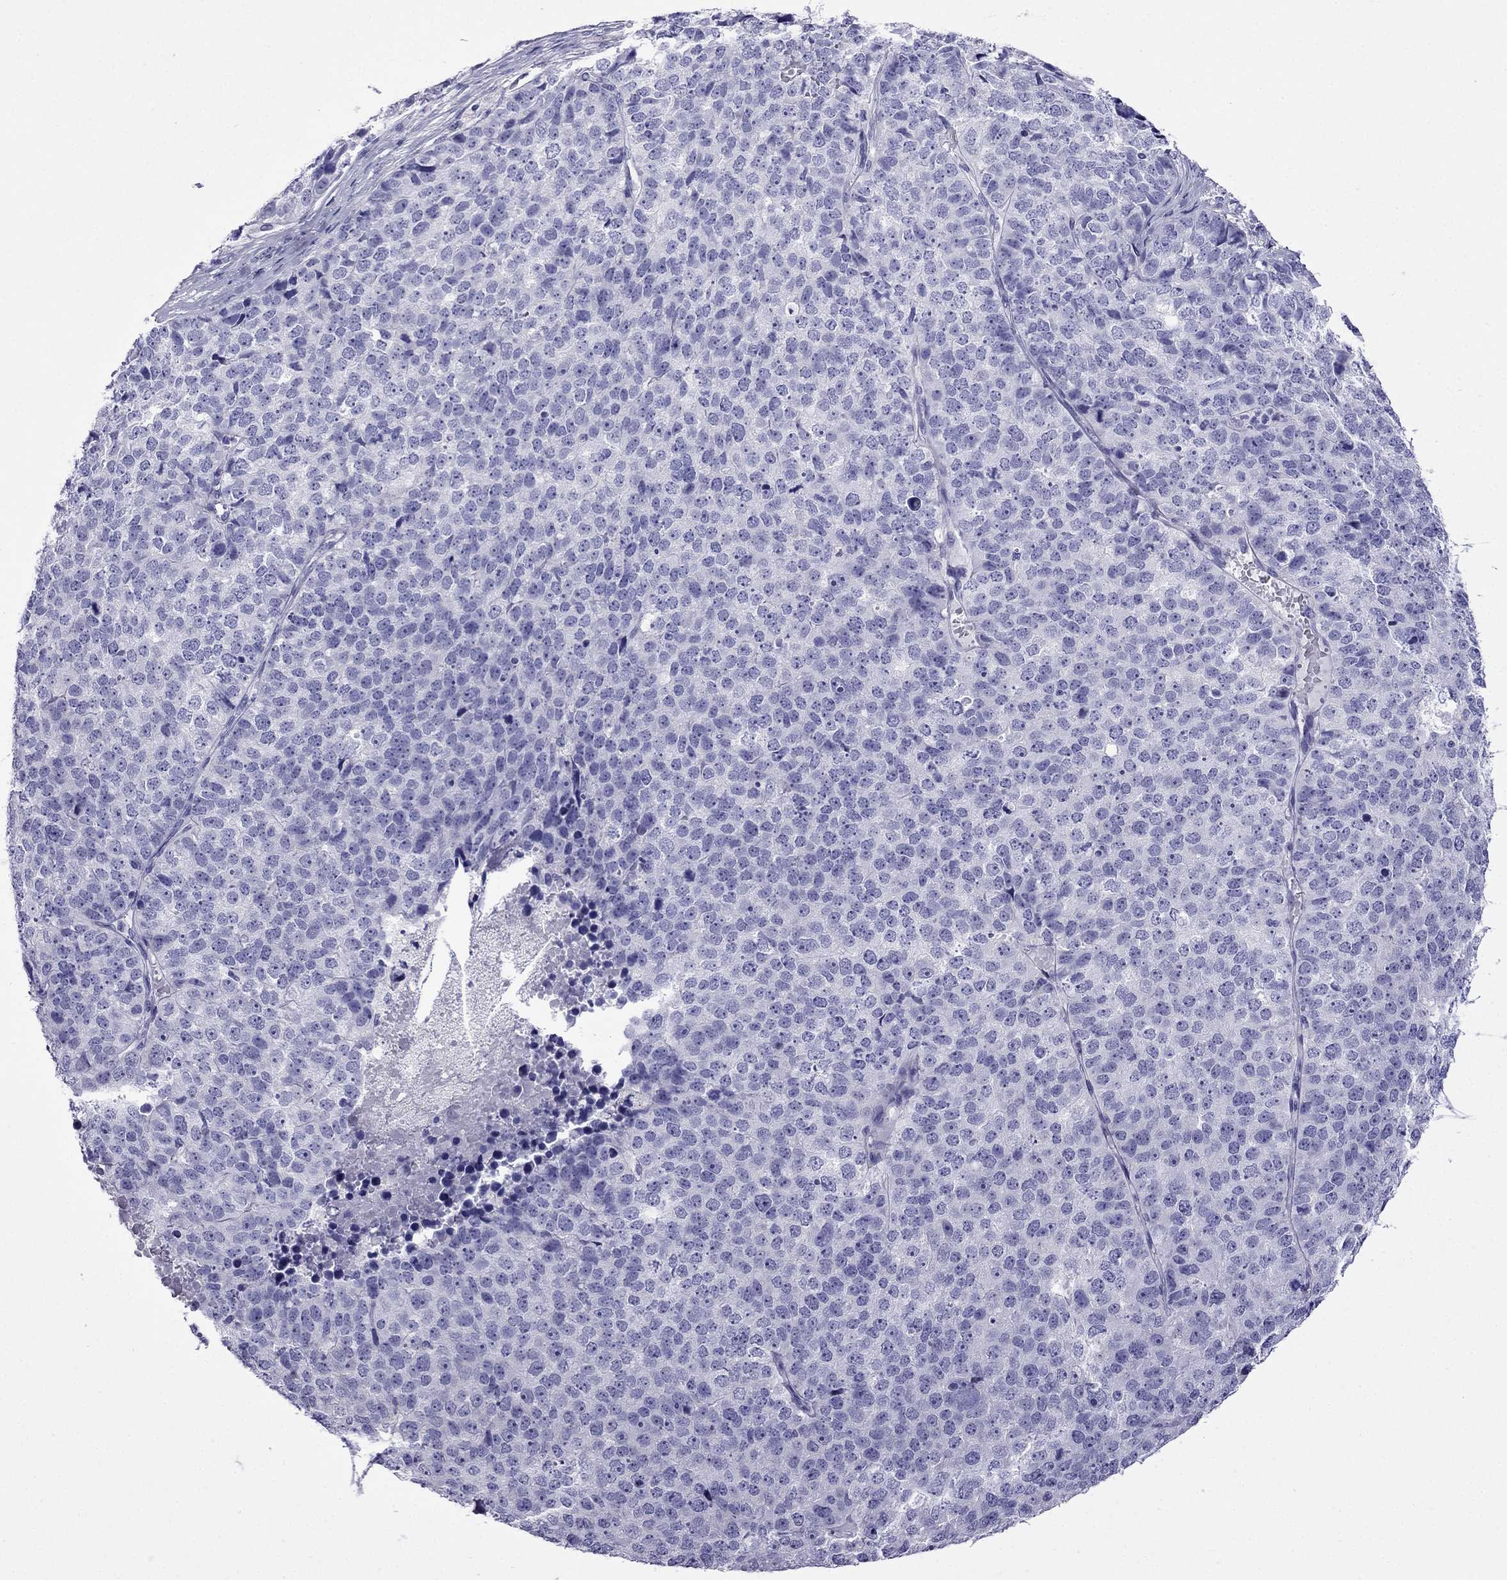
{"staining": {"intensity": "negative", "quantity": "none", "location": "none"}, "tissue": "stomach cancer", "cell_type": "Tumor cells", "image_type": "cancer", "snomed": [{"axis": "morphology", "description": "Adenocarcinoma, NOS"}, {"axis": "topography", "description": "Stomach"}], "caption": "A high-resolution micrograph shows immunohistochemistry (IHC) staining of stomach cancer, which exhibits no significant staining in tumor cells.", "gene": "ARR3", "patient": {"sex": "male", "age": 69}}